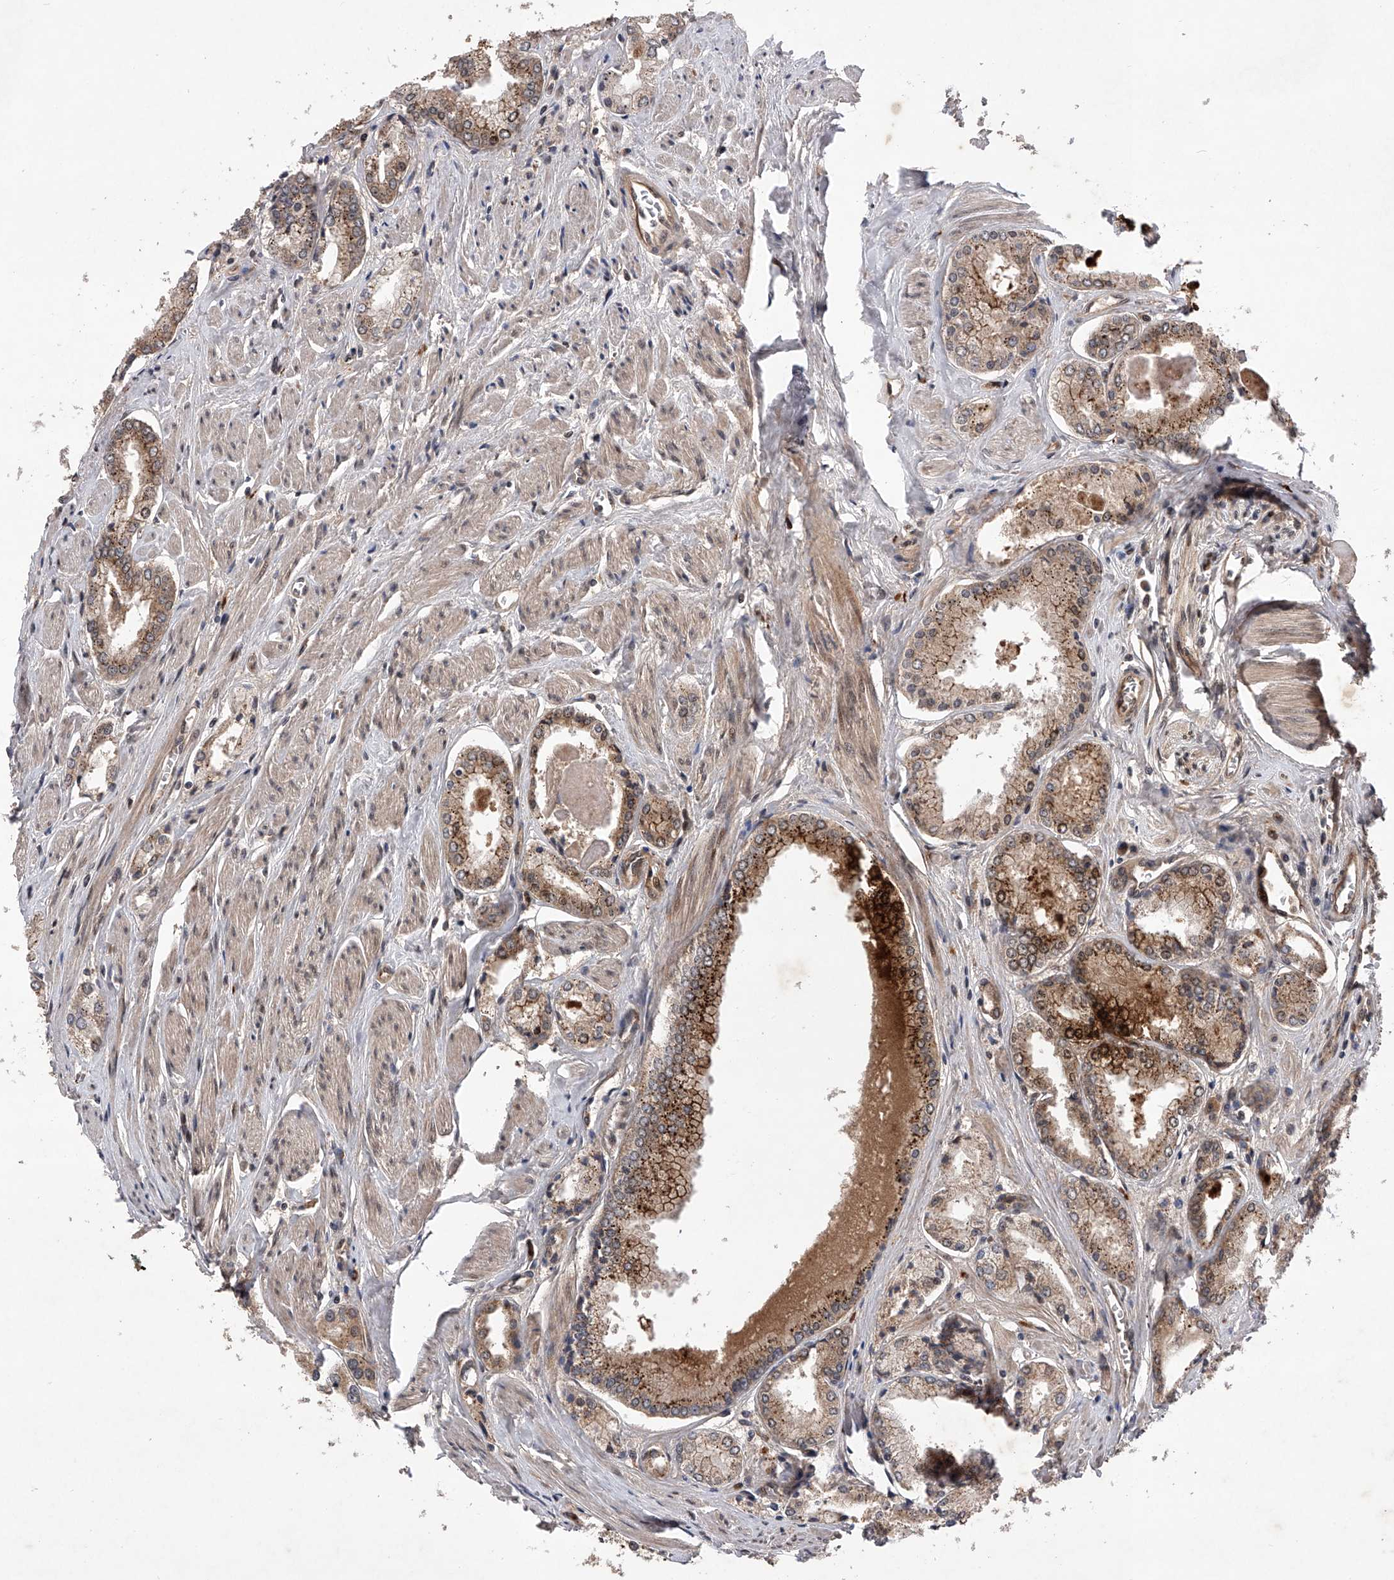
{"staining": {"intensity": "moderate", "quantity": ">75%", "location": "cytoplasmic/membranous,nuclear"}, "tissue": "prostate cancer", "cell_type": "Tumor cells", "image_type": "cancer", "snomed": [{"axis": "morphology", "description": "Adenocarcinoma, Low grade"}, {"axis": "topography", "description": "Prostate"}], "caption": "Immunohistochemical staining of prostate cancer (low-grade adenocarcinoma) exhibits medium levels of moderate cytoplasmic/membranous and nuclear protein staining in about >75% of tumor cells.", "gene": "MAP3K11", "patient": {"sex": "male", "age": 60}}